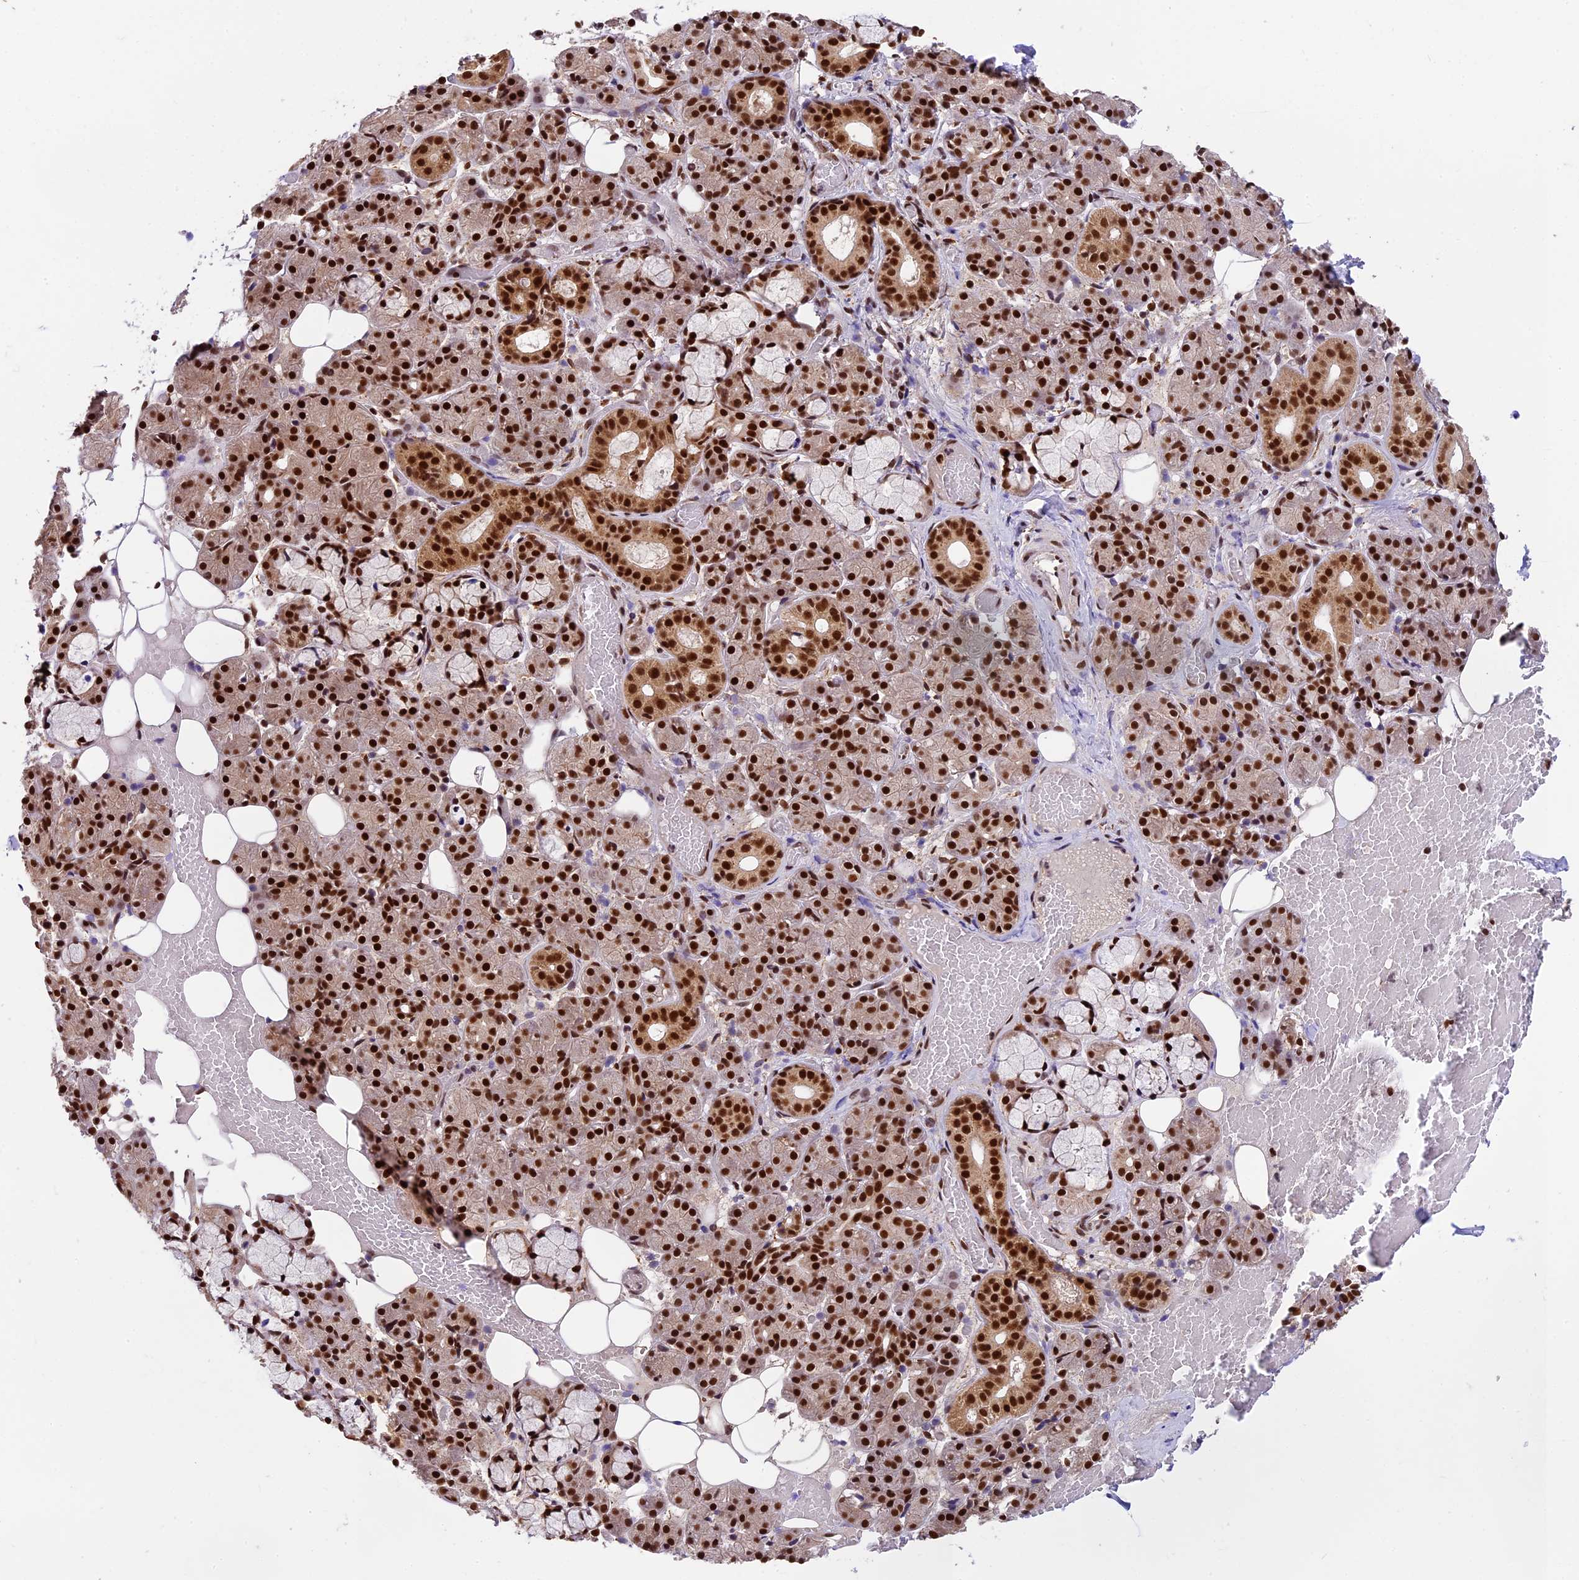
{"staining": {"intensity": "strong", "quantity": ">75%", "location": "nuclear"}, "tissue": "salivary gland", "cell_type": "Glandular cells", "image_type": "normal", "snomed": [{"axis": "morphology", "description": "Normal tissue, NOS"}, {"axis": "topography", "description": "Salivary gland"}], "caption": "The histopathology image demonstrates staining of benign salivary gland, revealing strong nuclear protein positivity (brown color) within glandular cells.", "gene": "RAMACL", "patient": {"sex": "male", "age": 63}}